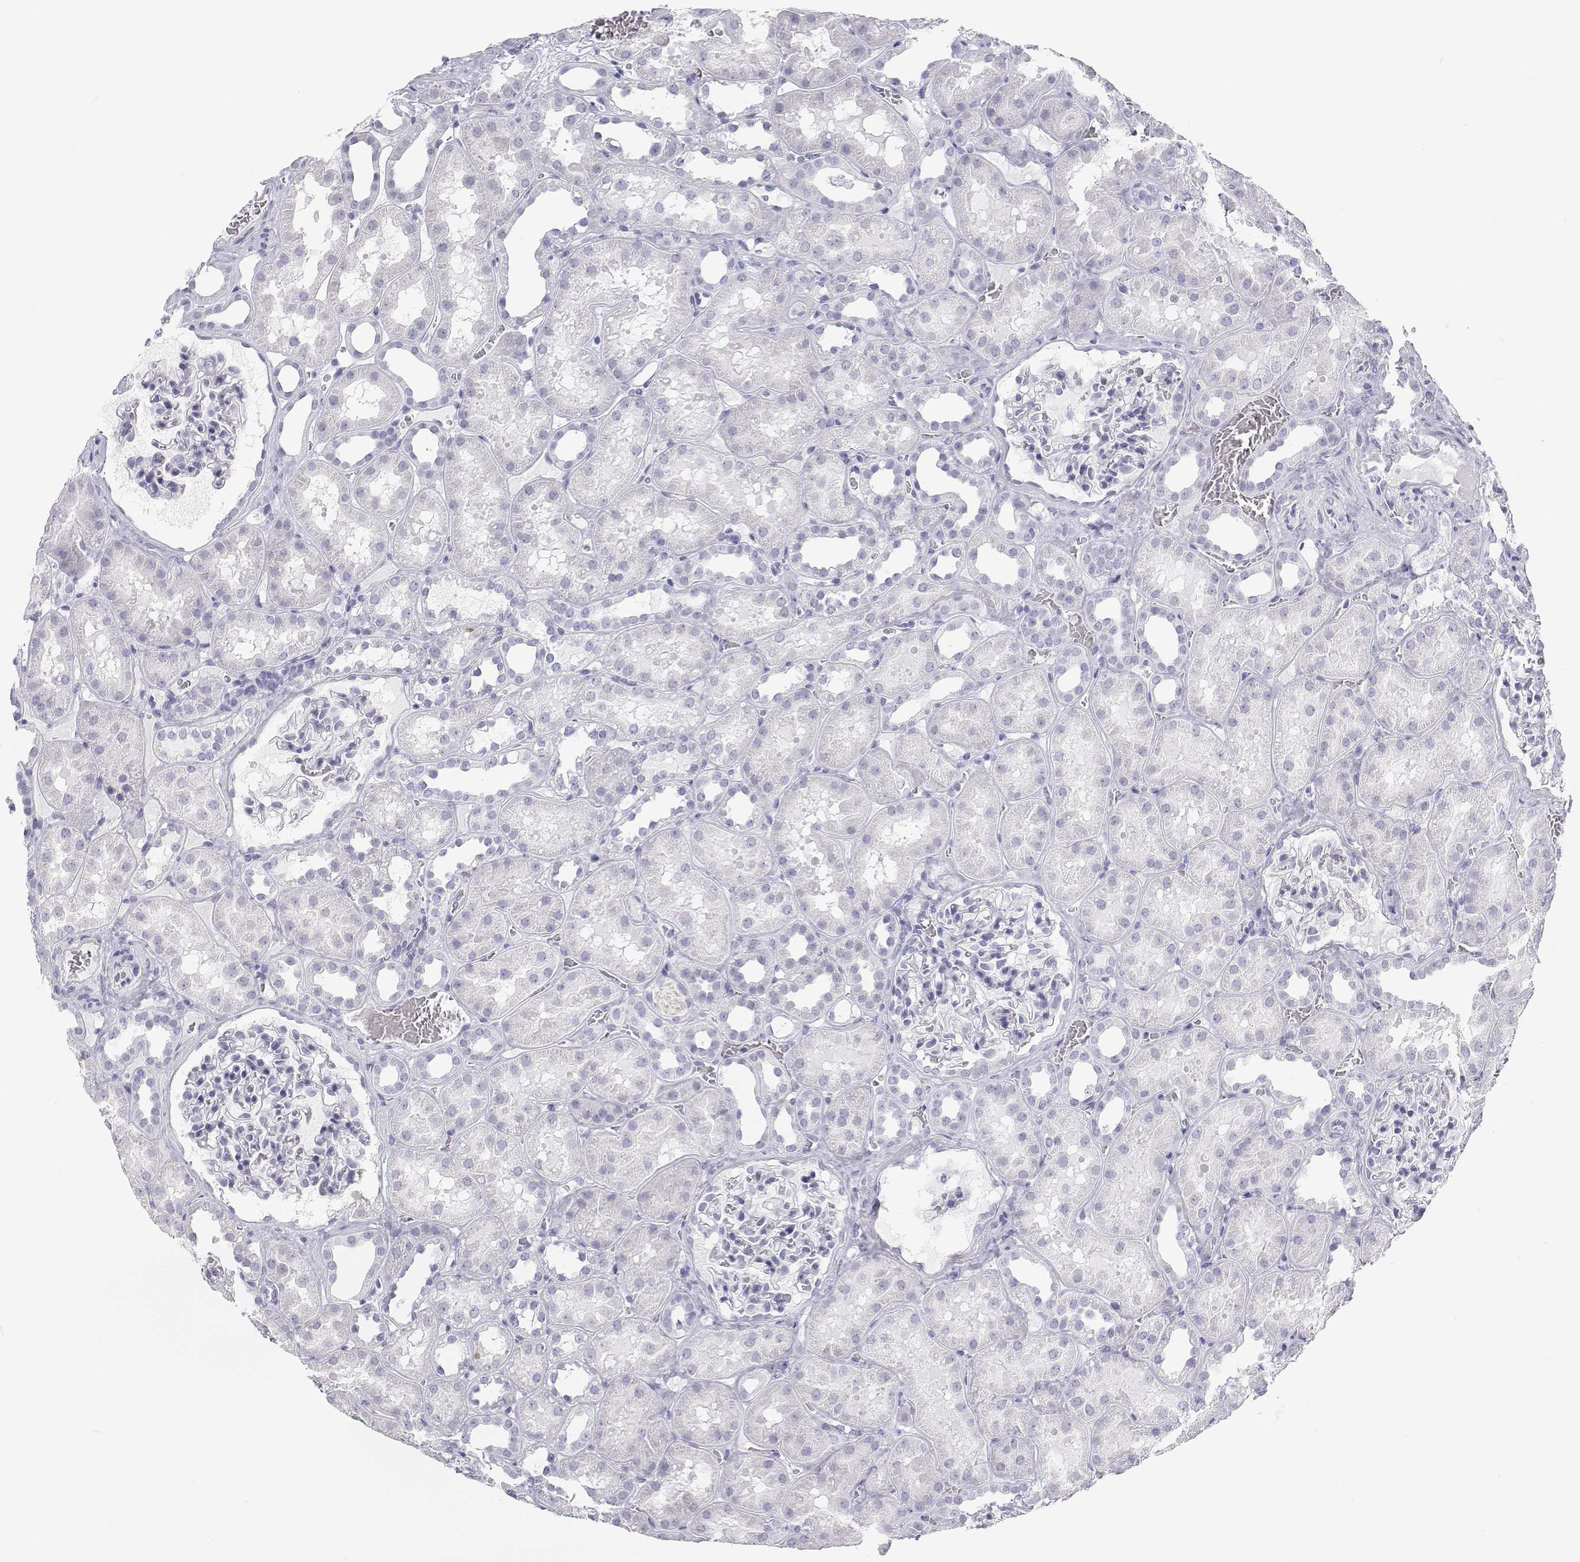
{"staining": {"intensity": "negative", "quantity": "none", "location": "none"}, "tissue": "kidney", "cell_type": "Cells in glomeruli", "image_type": "normal", "snomed": [{"axis": "morphology", "description": "Normal tissue, NOS"}, {"axis": "topography", "description": "Kidney"}], "caption": "Cells in glomeruli show no significant staining in unremarkable kidney. (DAB IHC with hematoxylin counter stain).", "gene": "SFTPB", "patient": {"sex": "female", "age": 41}}